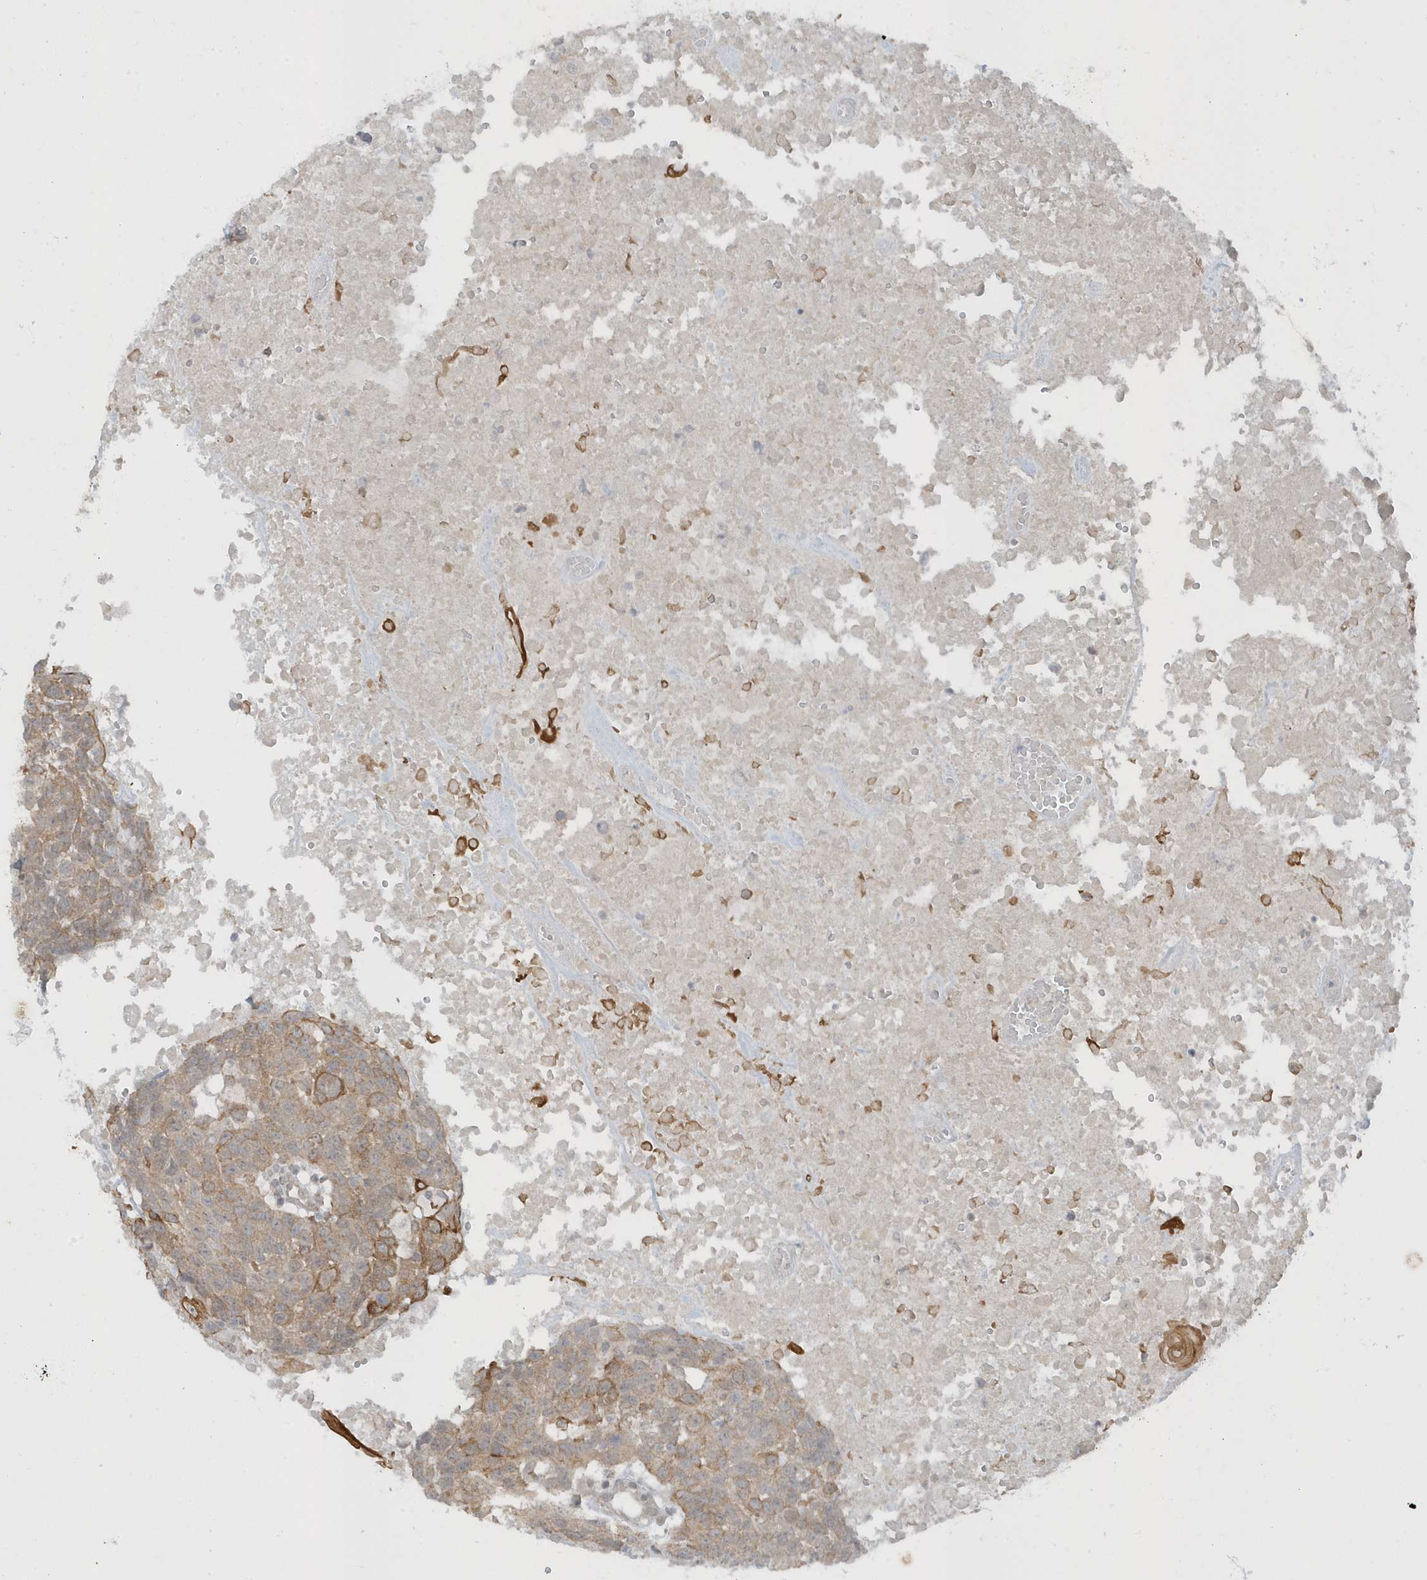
{"staining": {"intensity": "weak", "quantity": ">75%", "location": "cytoplasmic/membranous"}, "tissue": "head and neck cancer", "cell_type": "Tumor cells", "image_type": "cancer", "snomed": [{"axis": "morphology", "description": "Squamous cell carcinoma, NOS"}, {"axis": "topography", "description": "Head-Neck"}], "caption": "High-power microscopy captured an IHC image of head and neck squamous cell carcinoma, revealing weak cytoplasmic/membranous positivity in approximately >75% of tumor cells.", "gene": "PARD3B", "patient": {"sex": "male", "age": 66}}